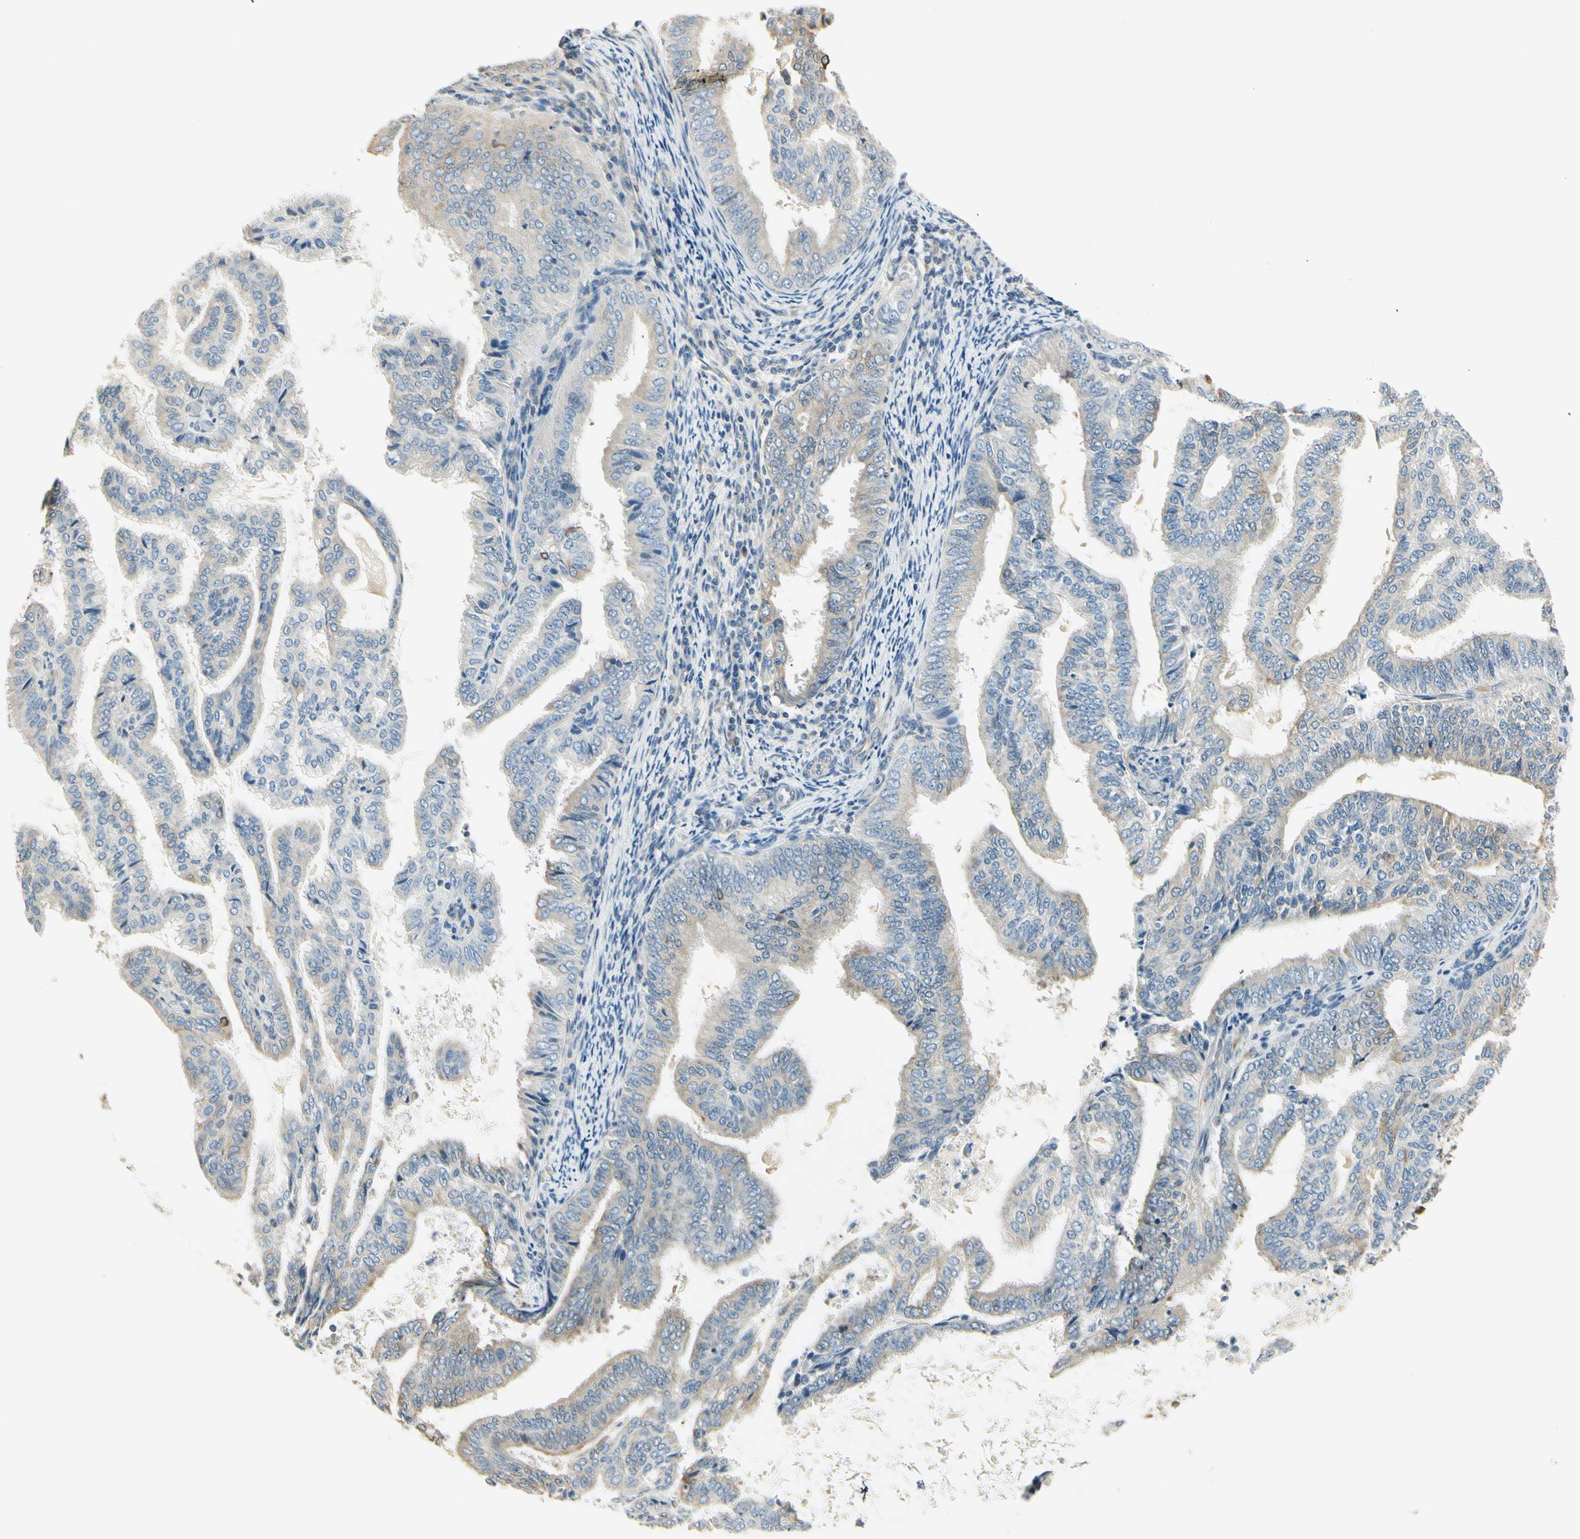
{"staining": {"intensity": "weak", "quantity": "25%-75%", "location": "cytoplasmic/membranous"}, "tissue": "endometrial cancer", "cell_type": "Tumor cells", "image_type": "cancer", "snomed": [{"axis": "morphology", "description": "Adenocarcinoma, NOS"}, {"axis": "topography", "description": "Endometrium"}], "caption": "High-power microscopy captured an IHC image of endometrial cancer, revealing weak cytoplasmic/membranous staining in about 25%-75% of tumor cells.", "gene": "IGDCC4", "patient": {"sex": "female", "age": 58}}